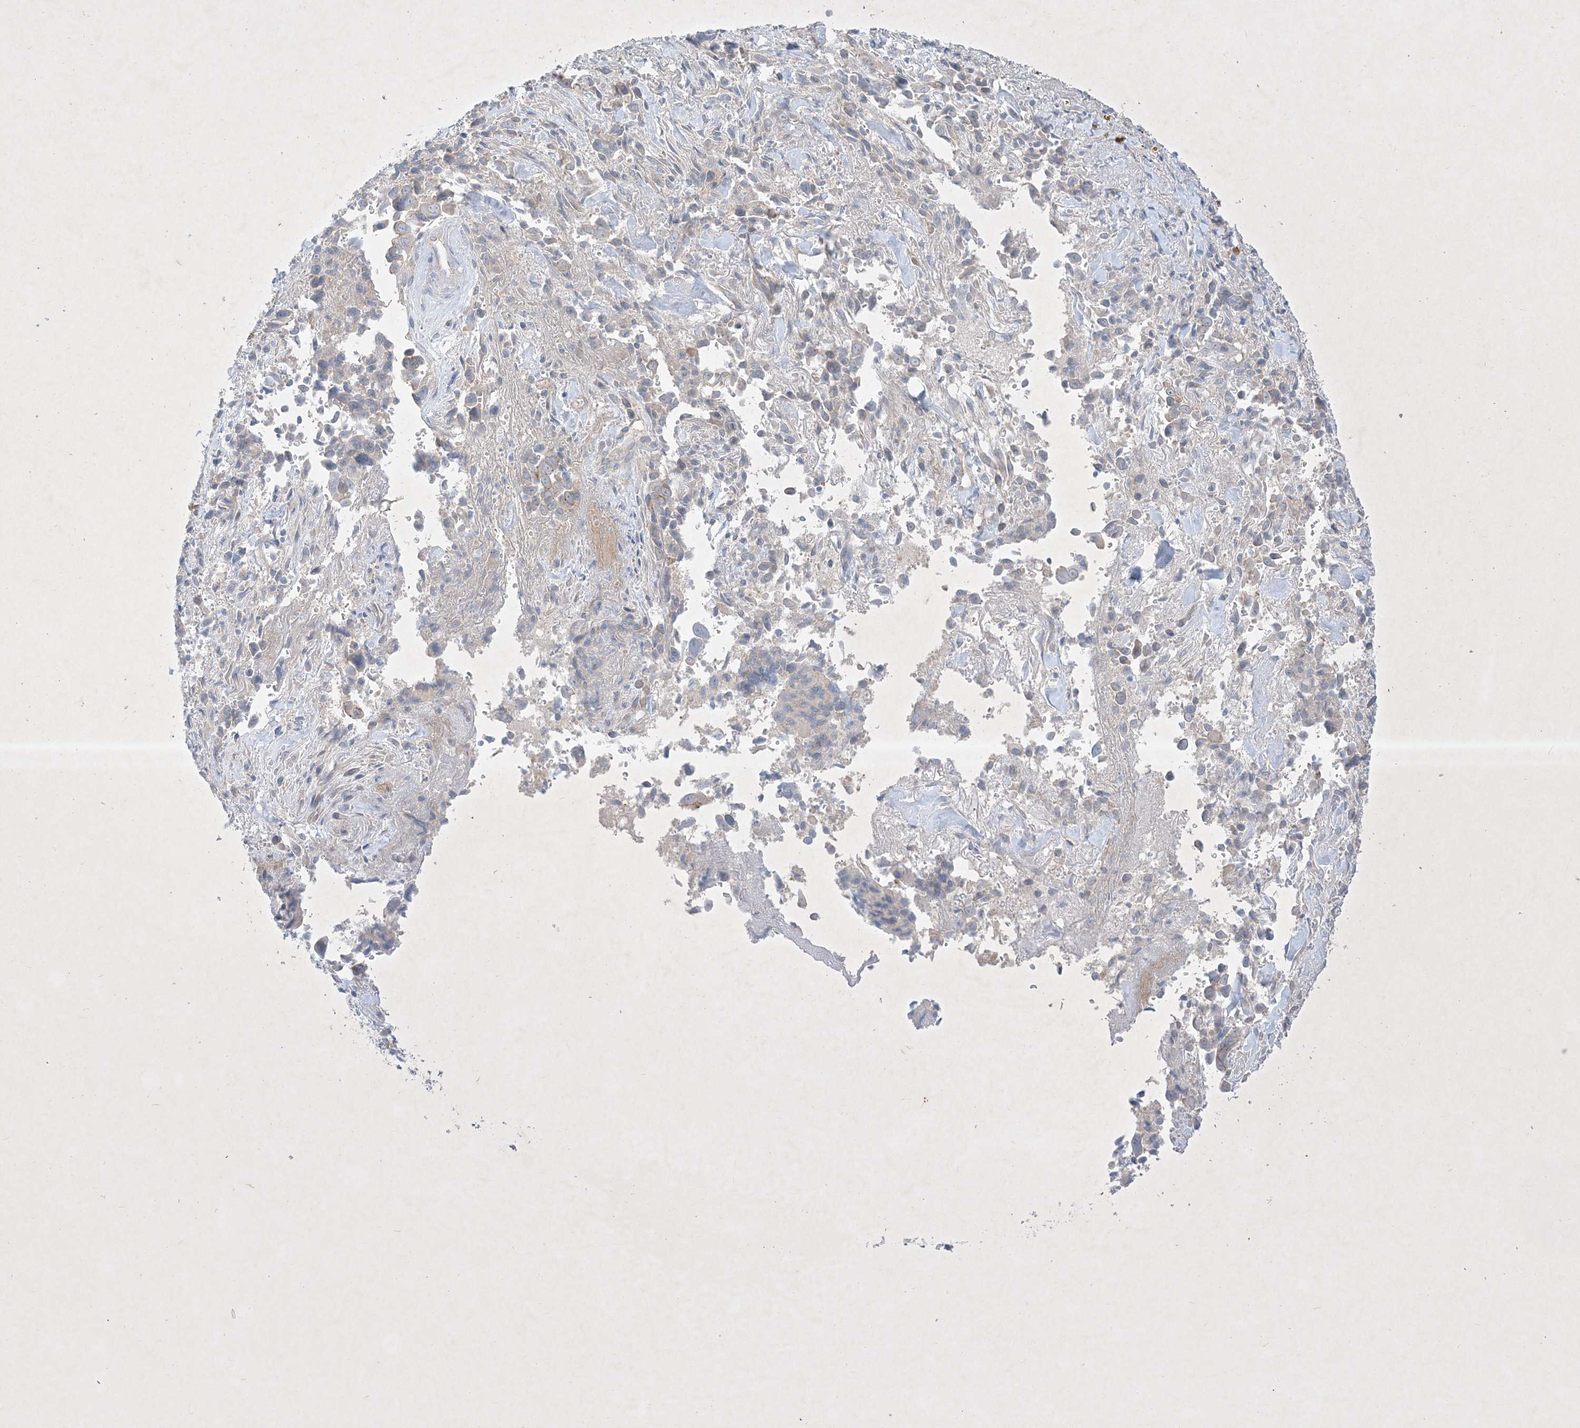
{"staining": {"intensity": "negative", "quantity": "none", "location": "none"}, "tissue": "liver cancer", "cell_type": "Tumor cells", "image_type": "cancer", "snomed": [{"axis": "morphology", "description": "Cholangiocarcinoma"}, {"axis": "topography", "description": "Liver"}], "caption": "This is a histopathology image of immunohistochemistry staining of liver cancer, which shows no positivity in tumor cells.", "gene": "PLEKHA3", "patient": {"sex": "female", "age": 79}}